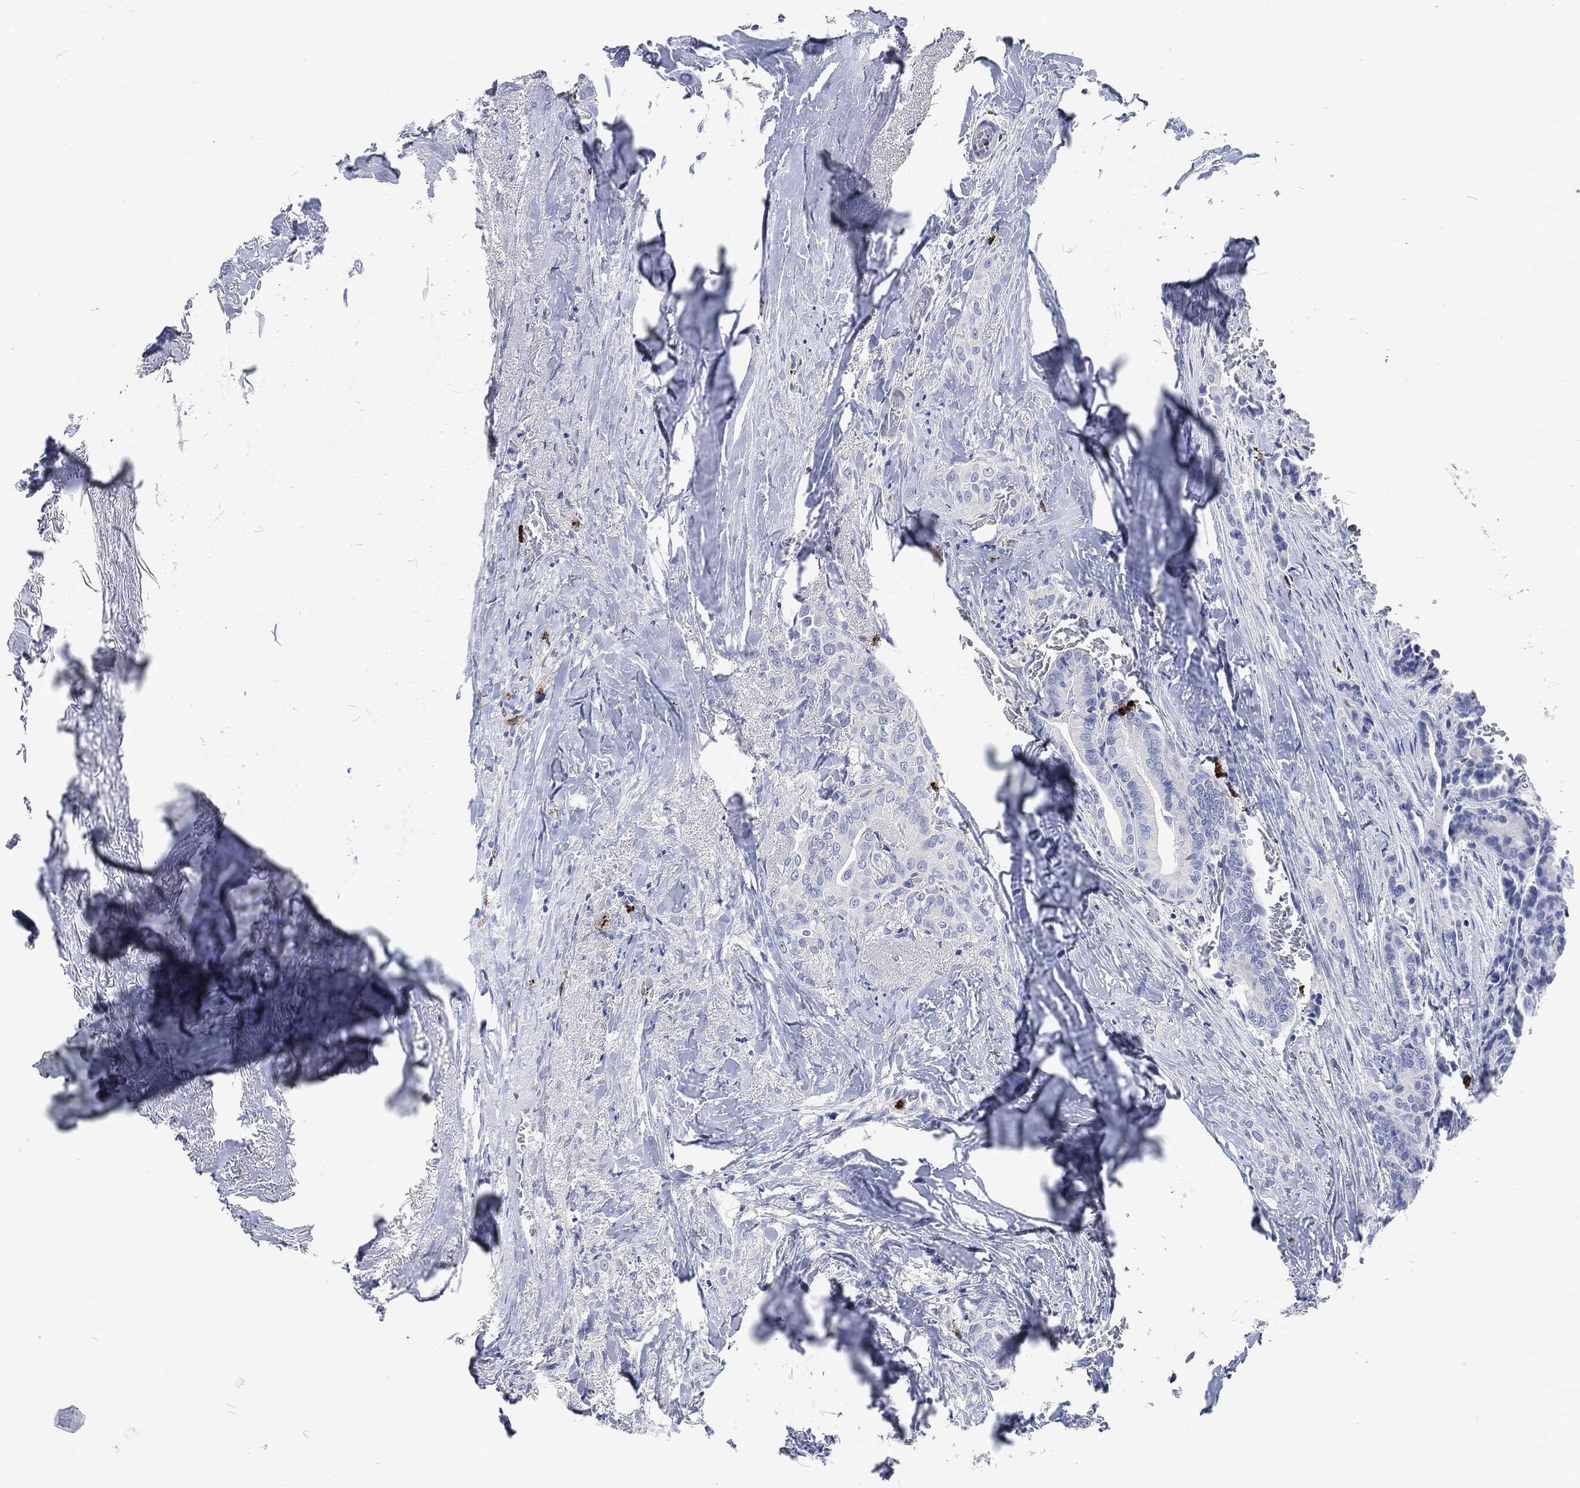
{"staining": {"intensity": "negative", "quantity": "none", "location": "none"}, "tissue": "thyroid cancer", "cell_type": "Tumor cells", "image_type": "cancer", "snomed": [{"axis": "morphology", "description": "Papillary adenocarcinoma, NOS"}, {"axis": "topography", "description": "Thyroid gland"}], "caption": "This is an immunohistochemistry micrograph of thyroid cancer. There is no expression in tumor cells.", "gene": "MPO", "patient": {"sex": "male", "age": 61}}